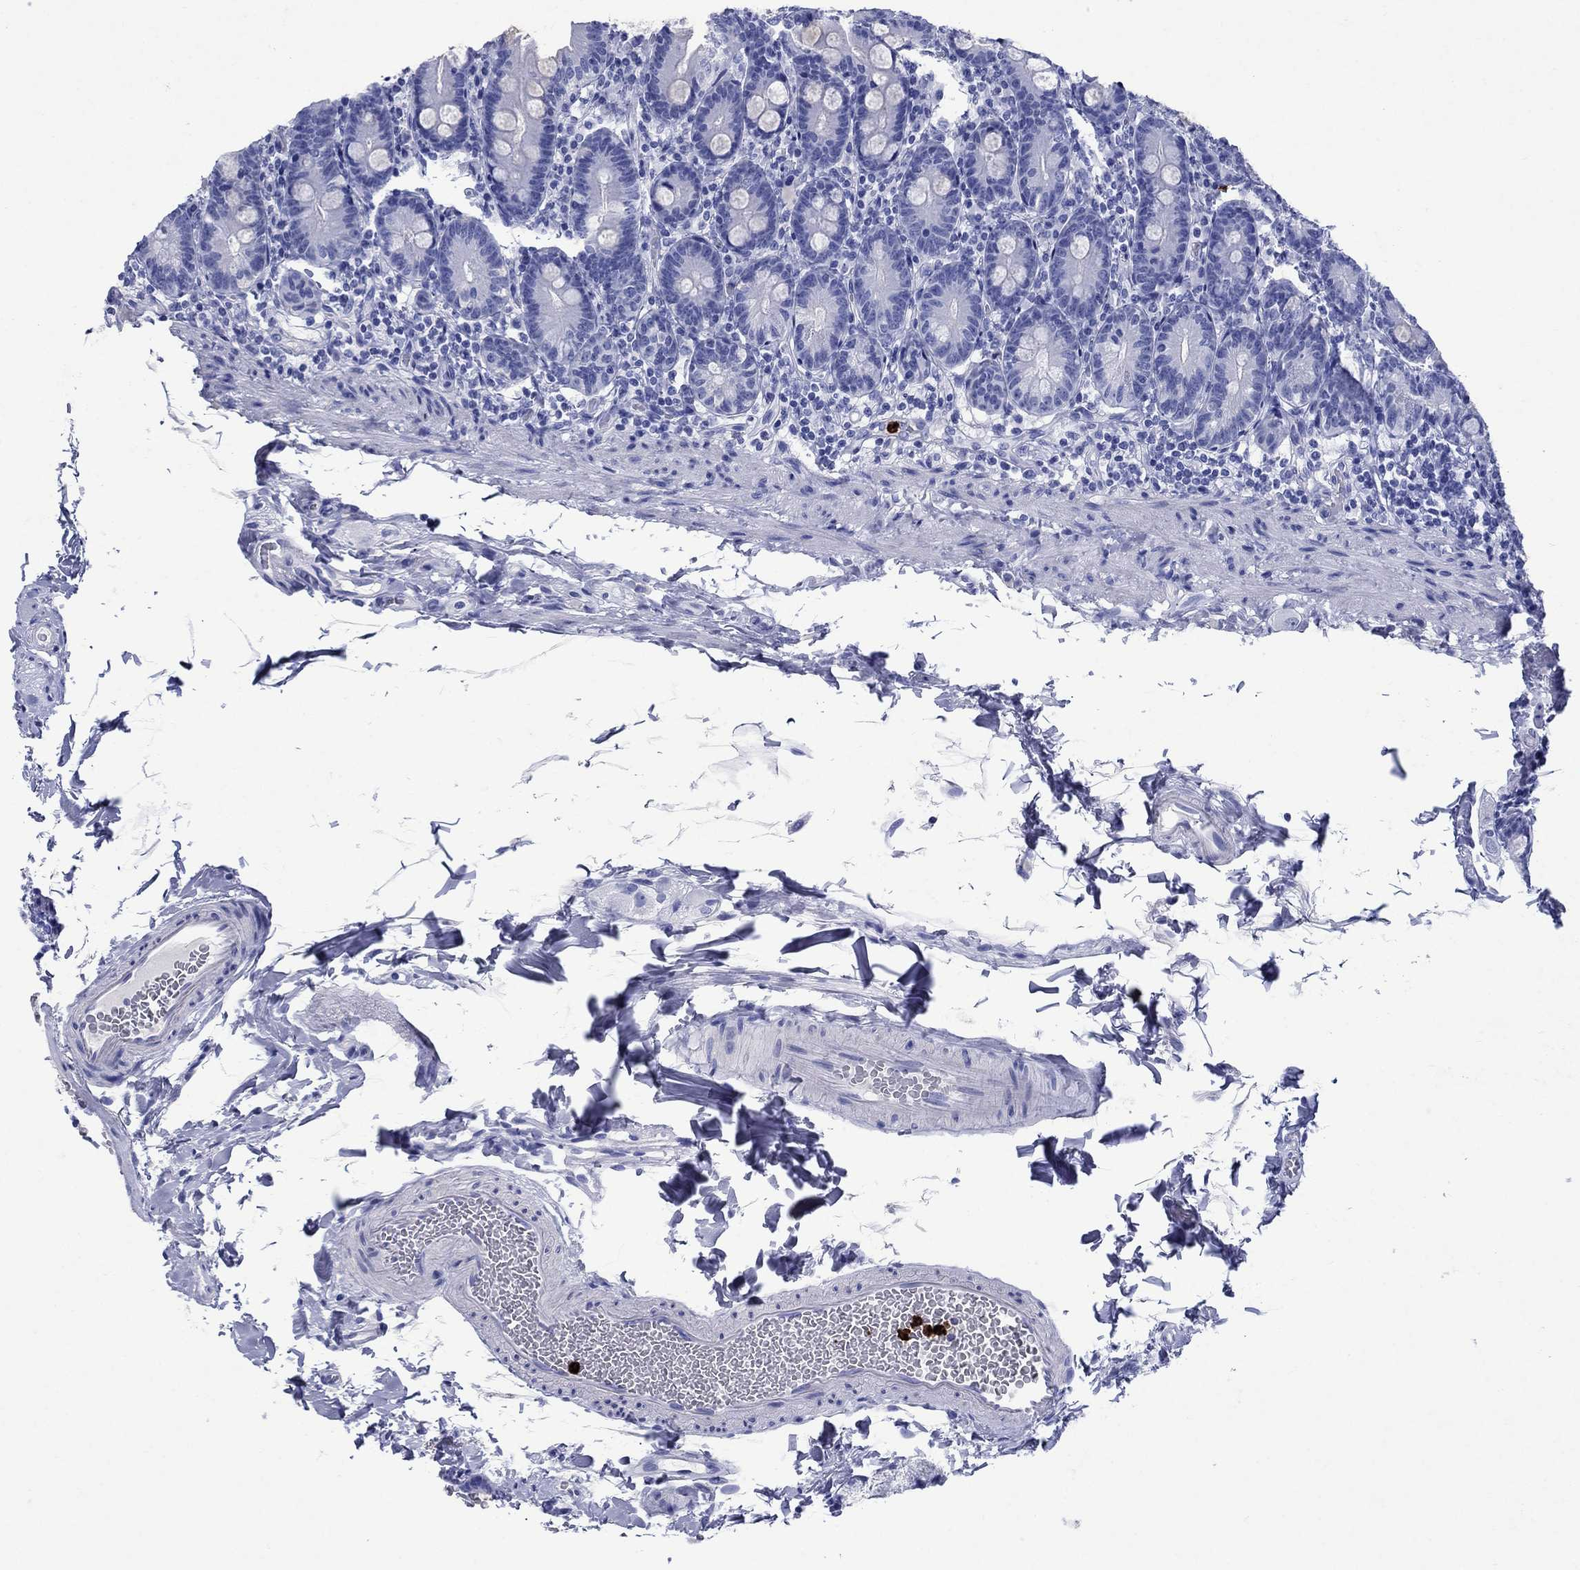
{"staining": {"intensity": "negative", "quantity": "none", "location": "none"}, "tissue": "duodenum", "cell_type": "Glandular cells", "image_type": "normal", "snomed": [{"axis": "morphology", "description": "Normal tissue, NOS"}, {"axis": "topography", "description": "Duodenum"}], "caption": "Immunohistochemistry of normal human duodenum exhibits no positivity in glandular cells.", "gene": "AZU1", "patient": {"sex": "female", "age": 67}}